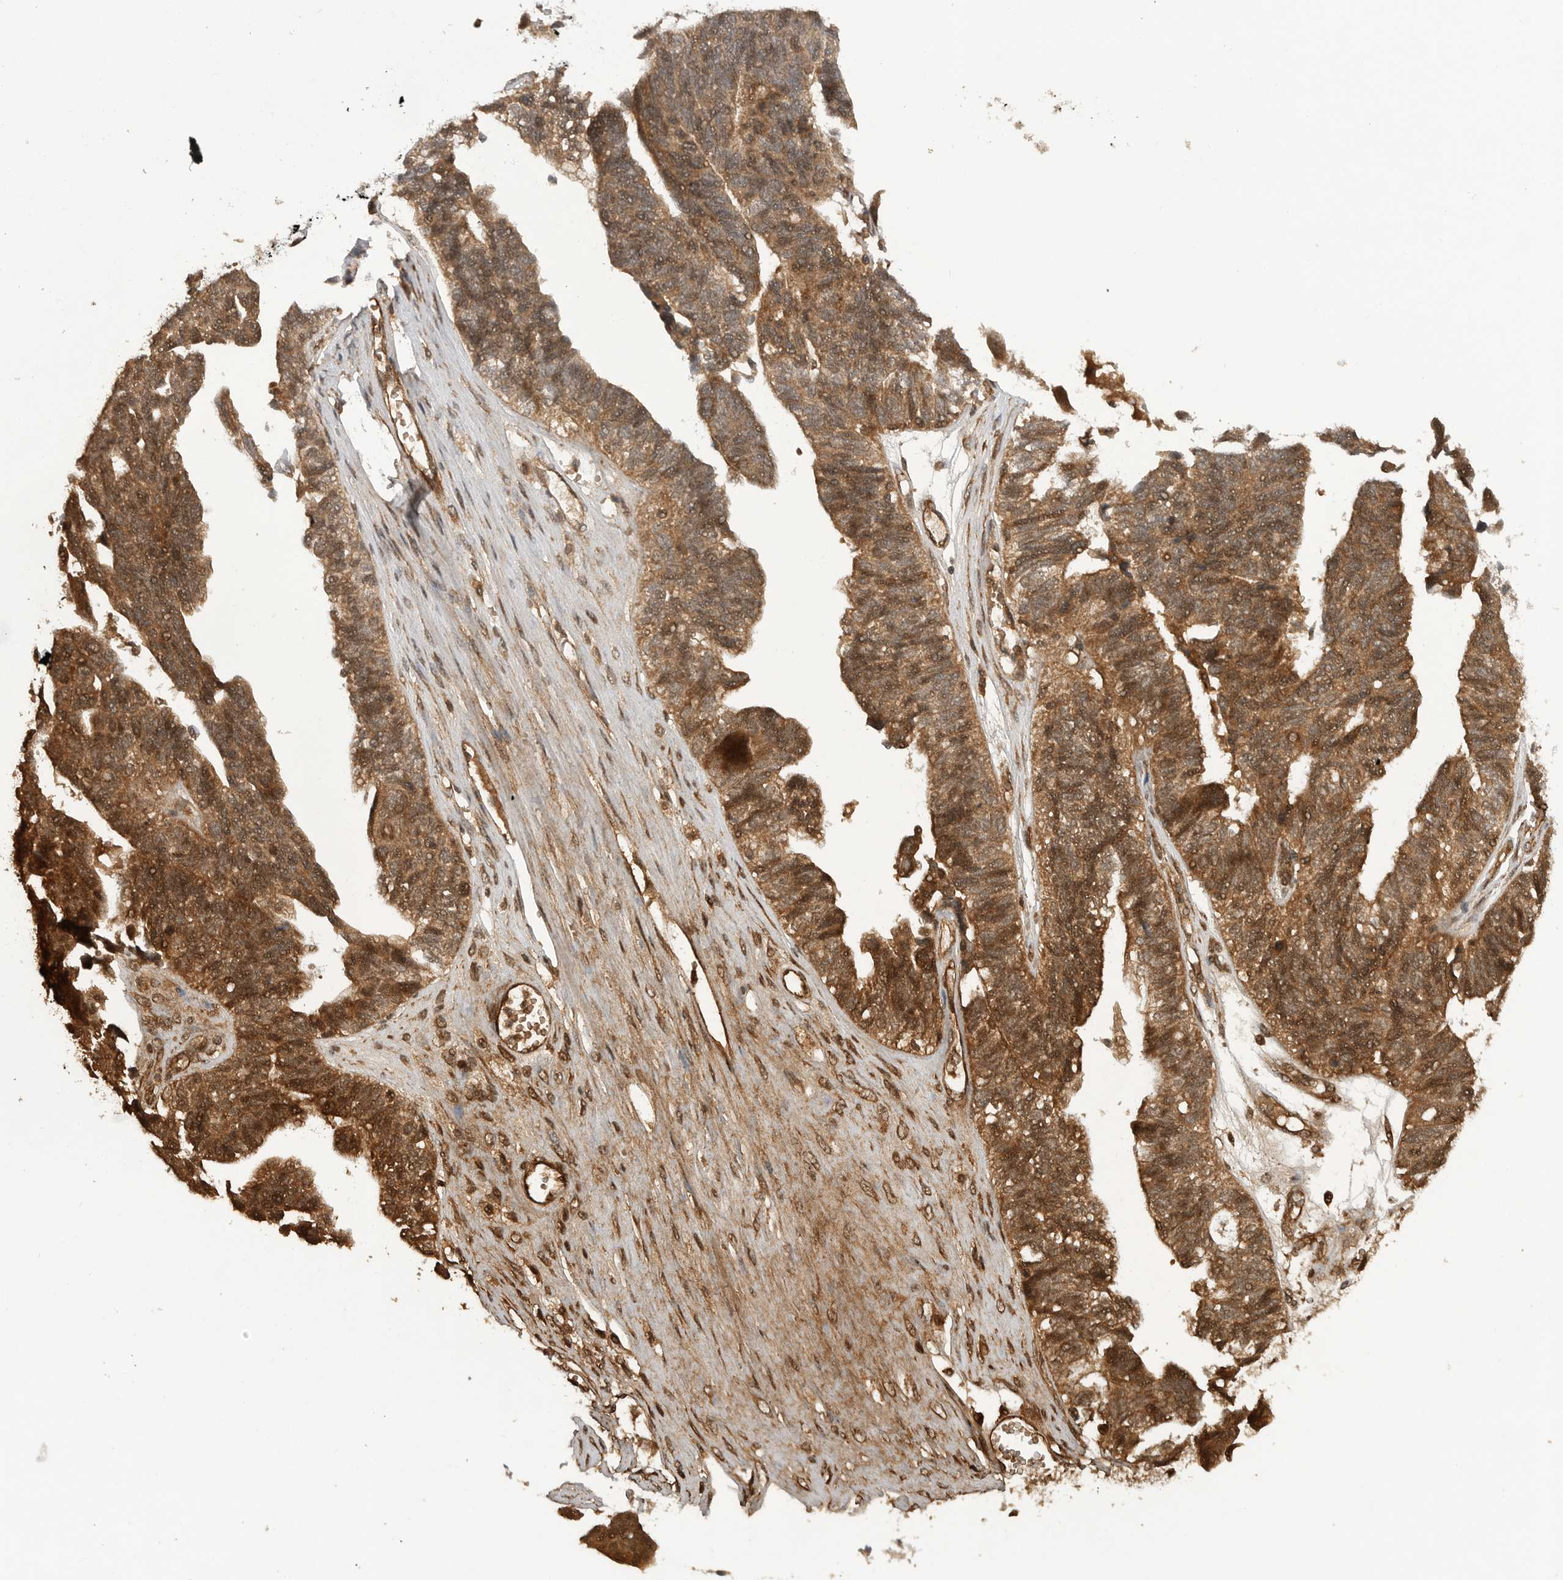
{"staining": {"intensity": "strong", "quantity": ">75%", "location": "cytoplasmic/membranous"}, "tissue": "ovarian cancer", "cell_type": "Tumor cells", "image_type": "cancer", "snomed": [{"axis": "morphology", "description": "Cystadenocarcinoma, serous, NOS"}, {"axis": "topography", "description": "Ovary"}], "caption": "Protein expression analysis of human ovarian cancer (serous cystadenocarcinoma) reveals strong cytoplasmic/membranous positivity in about >75% of tumor cells.", "gene": "PRDX4", "patient": {"sex": "female", "age": 79}}